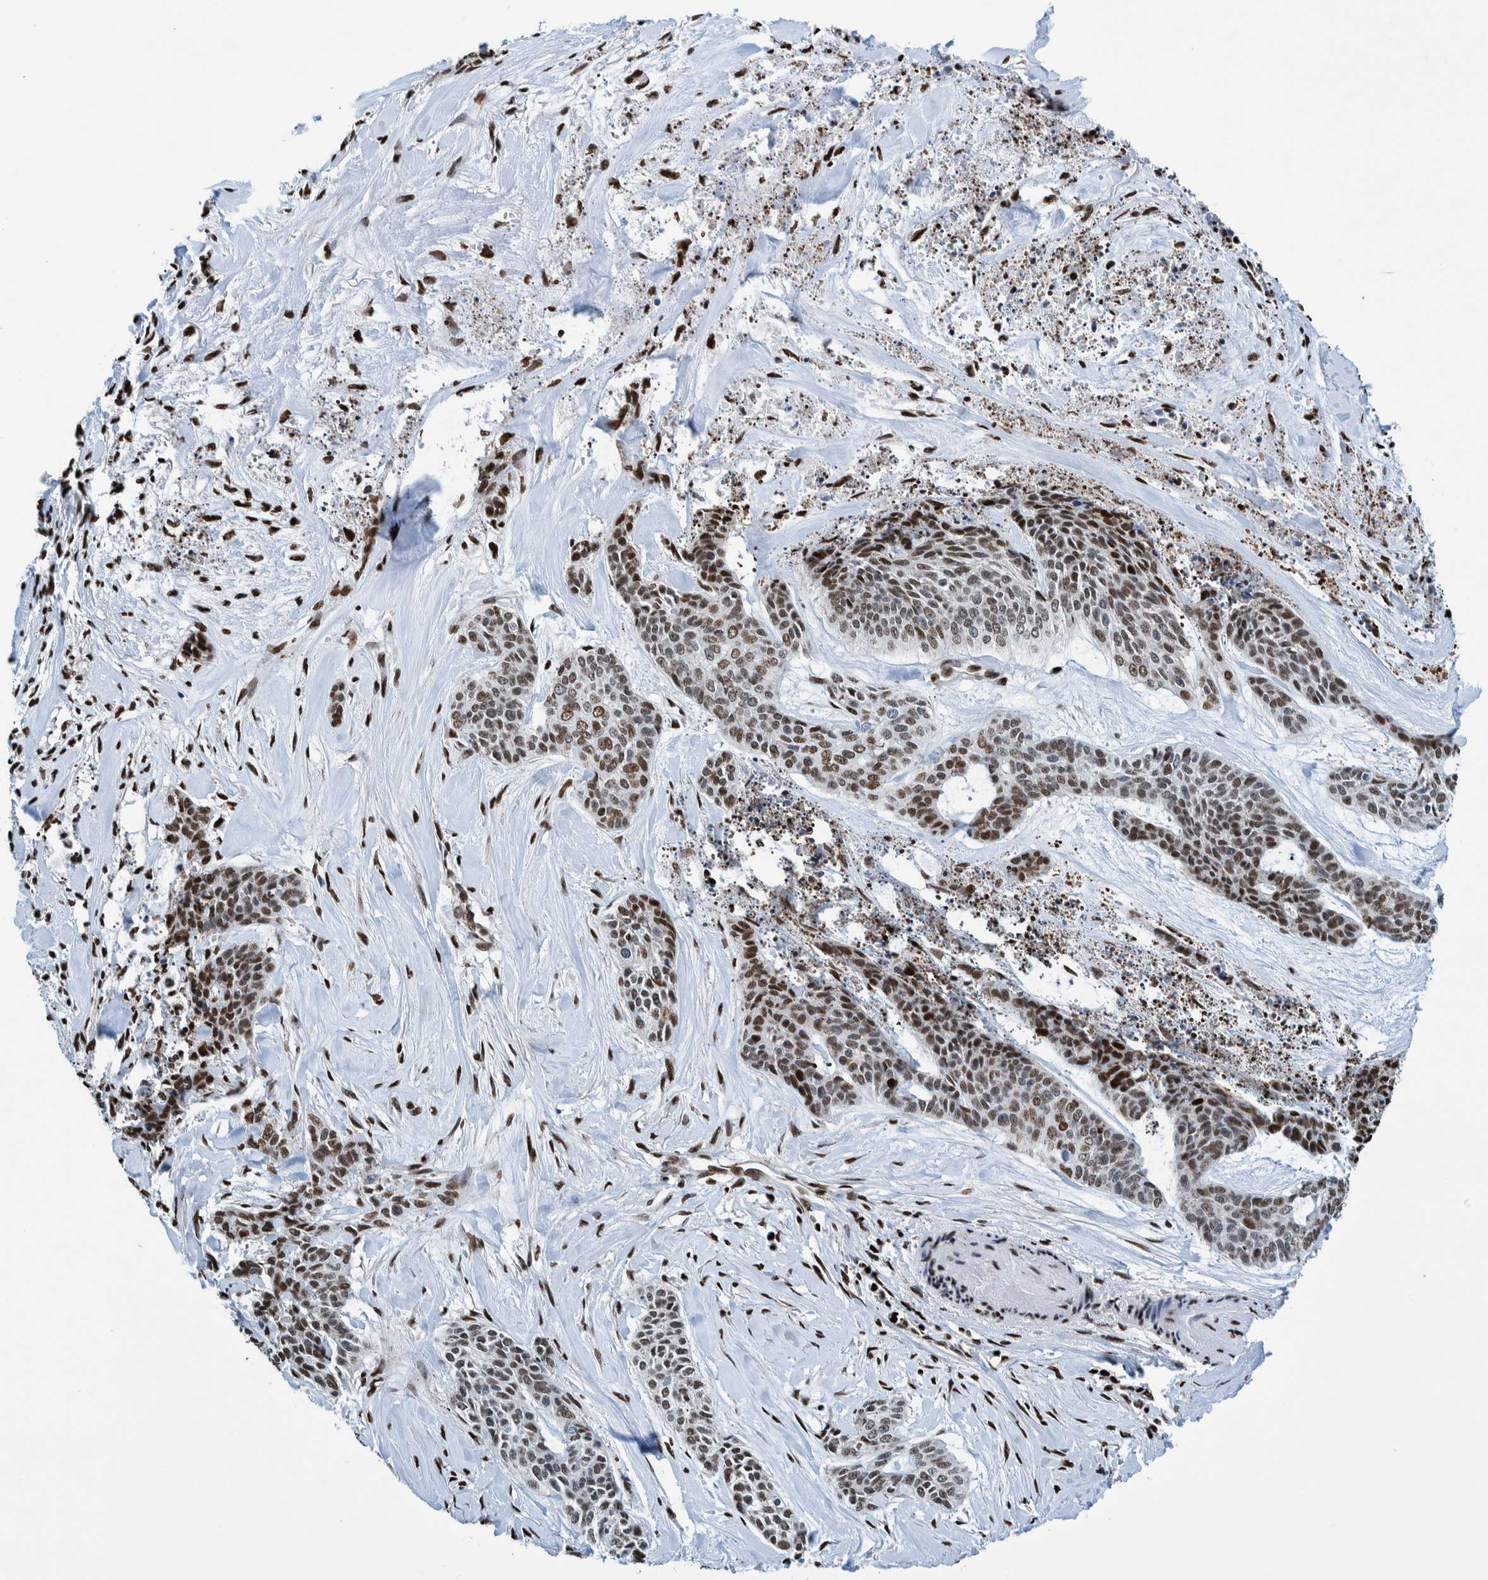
{"staining": {"intensity": "moderate", "quantity": "25%-75%", "location": "nuclear"}, "tissue": "skin cancer", "cell_type": "Tumor cells", "image_type": "cancer", "snomed": [{"axis": "morphology", "description": "Basal cell carcinoma"}, {"axis": "topography", "description": "Skin"}], "caption": "IHC histopathology image of human skin basal cell carcinoma stained for a protein (brown), which shows medium levels of moderate nuclear staining in approximately 25%-75% of tumor cells.", "gene": "HEATR9", "patient": {"sex": "female", "age": 64}}